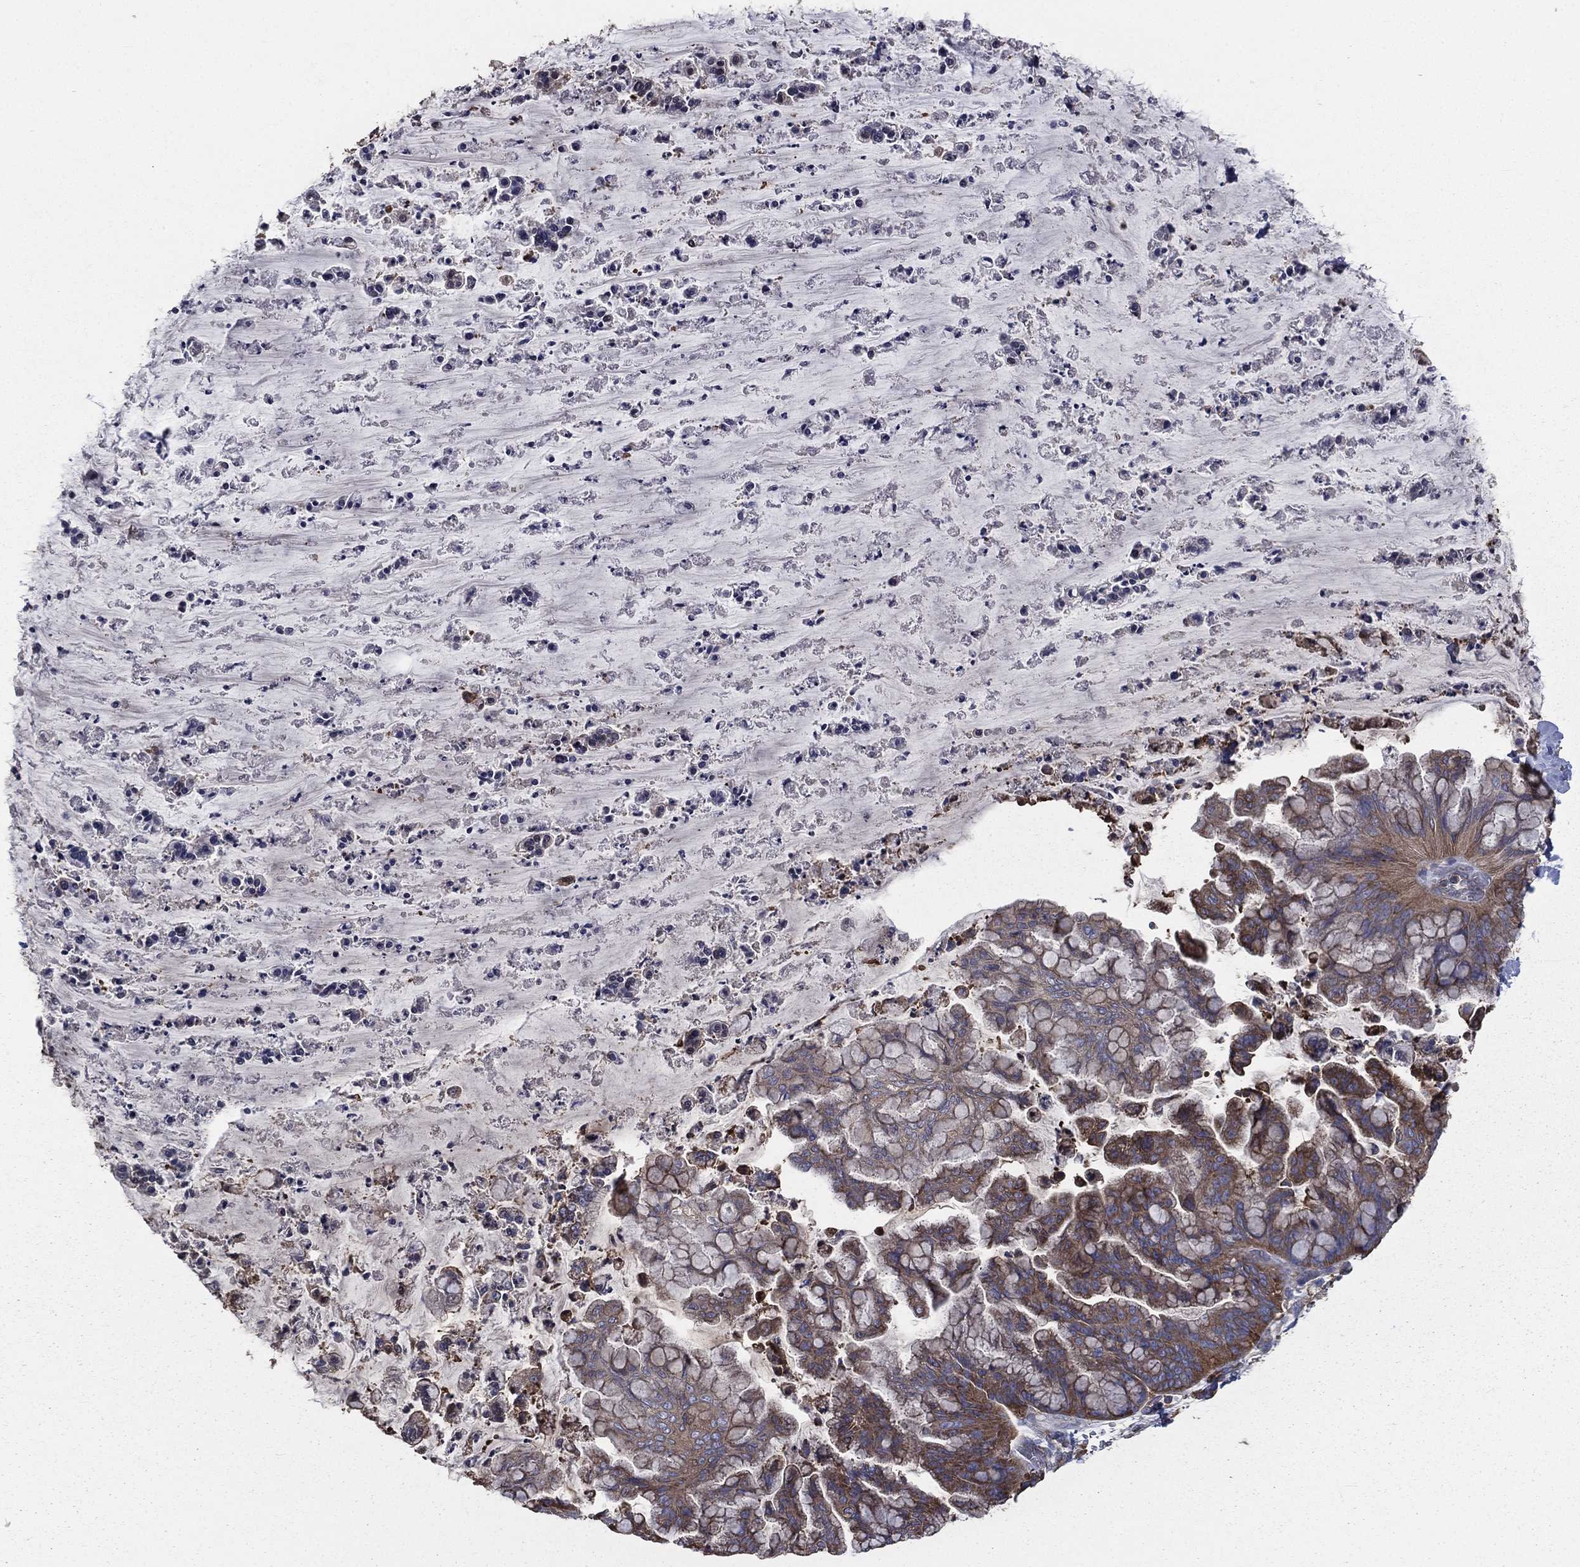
{"staining": {"intensity": "moderate", "quantity": ">75%", "location": "cytoplasmic/membranous"}, "tissue": "ovarian cancer", "cell_type": "Tumor cells", "image_type": "cancer", "snomed": [{"axis": "morphology", "description": "Cystadenocarcinoma, mucinous, NOS"}, {"axis": "topography", "description": "Ovary"}], "caption": "Immunohistochemical staining of human ovarian cancer displays moderate cytoplasmic/membranous protein expression in approximately >75% of tumor cells.", "gene": "SARS1", "patient": {"sex": "female", "age": 67}}